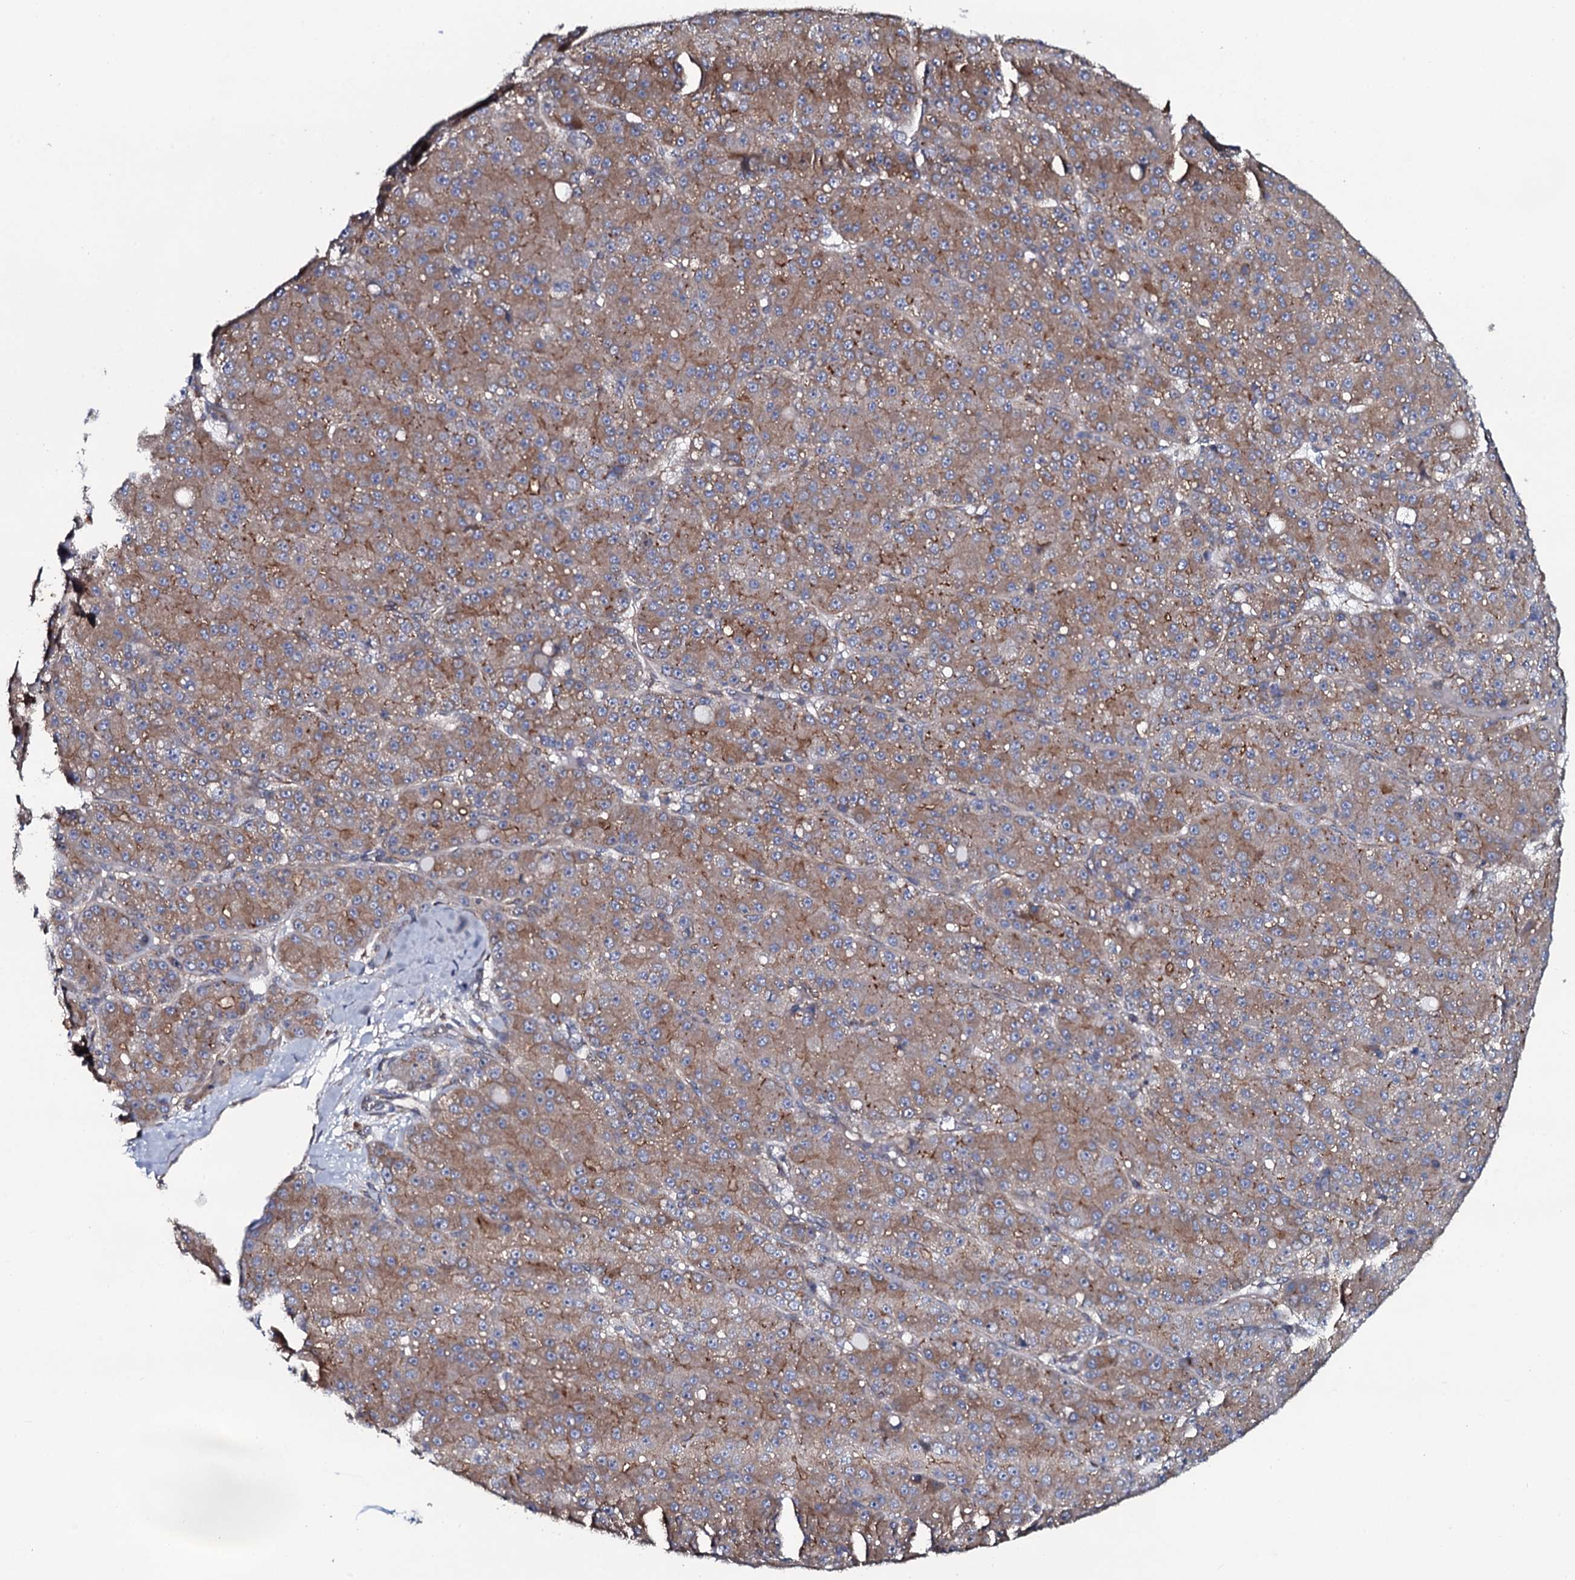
{"staining": {"intensity": "weak", "quantity": "25%-75%", "location": "cytoplasmic/membranous"}, "tissue": "liver cancer", "cell_type": "Tumor cells", "image_type": "cancer", "snomed": [{"axis": "morphology", "description": "Carcinoma, Hepatocellular, NOS"}, {"axis": "topography", "description": "Liver"}], "caption": "Human hepatocellular carcinoma (liver) stained with a brown dye reveals weak cytoplasmic/membranous positive staining in approximately 25%-75% of tumor cells.", "gene": "TMEM151A", "patient": {"sex": "male", "age": 67}}